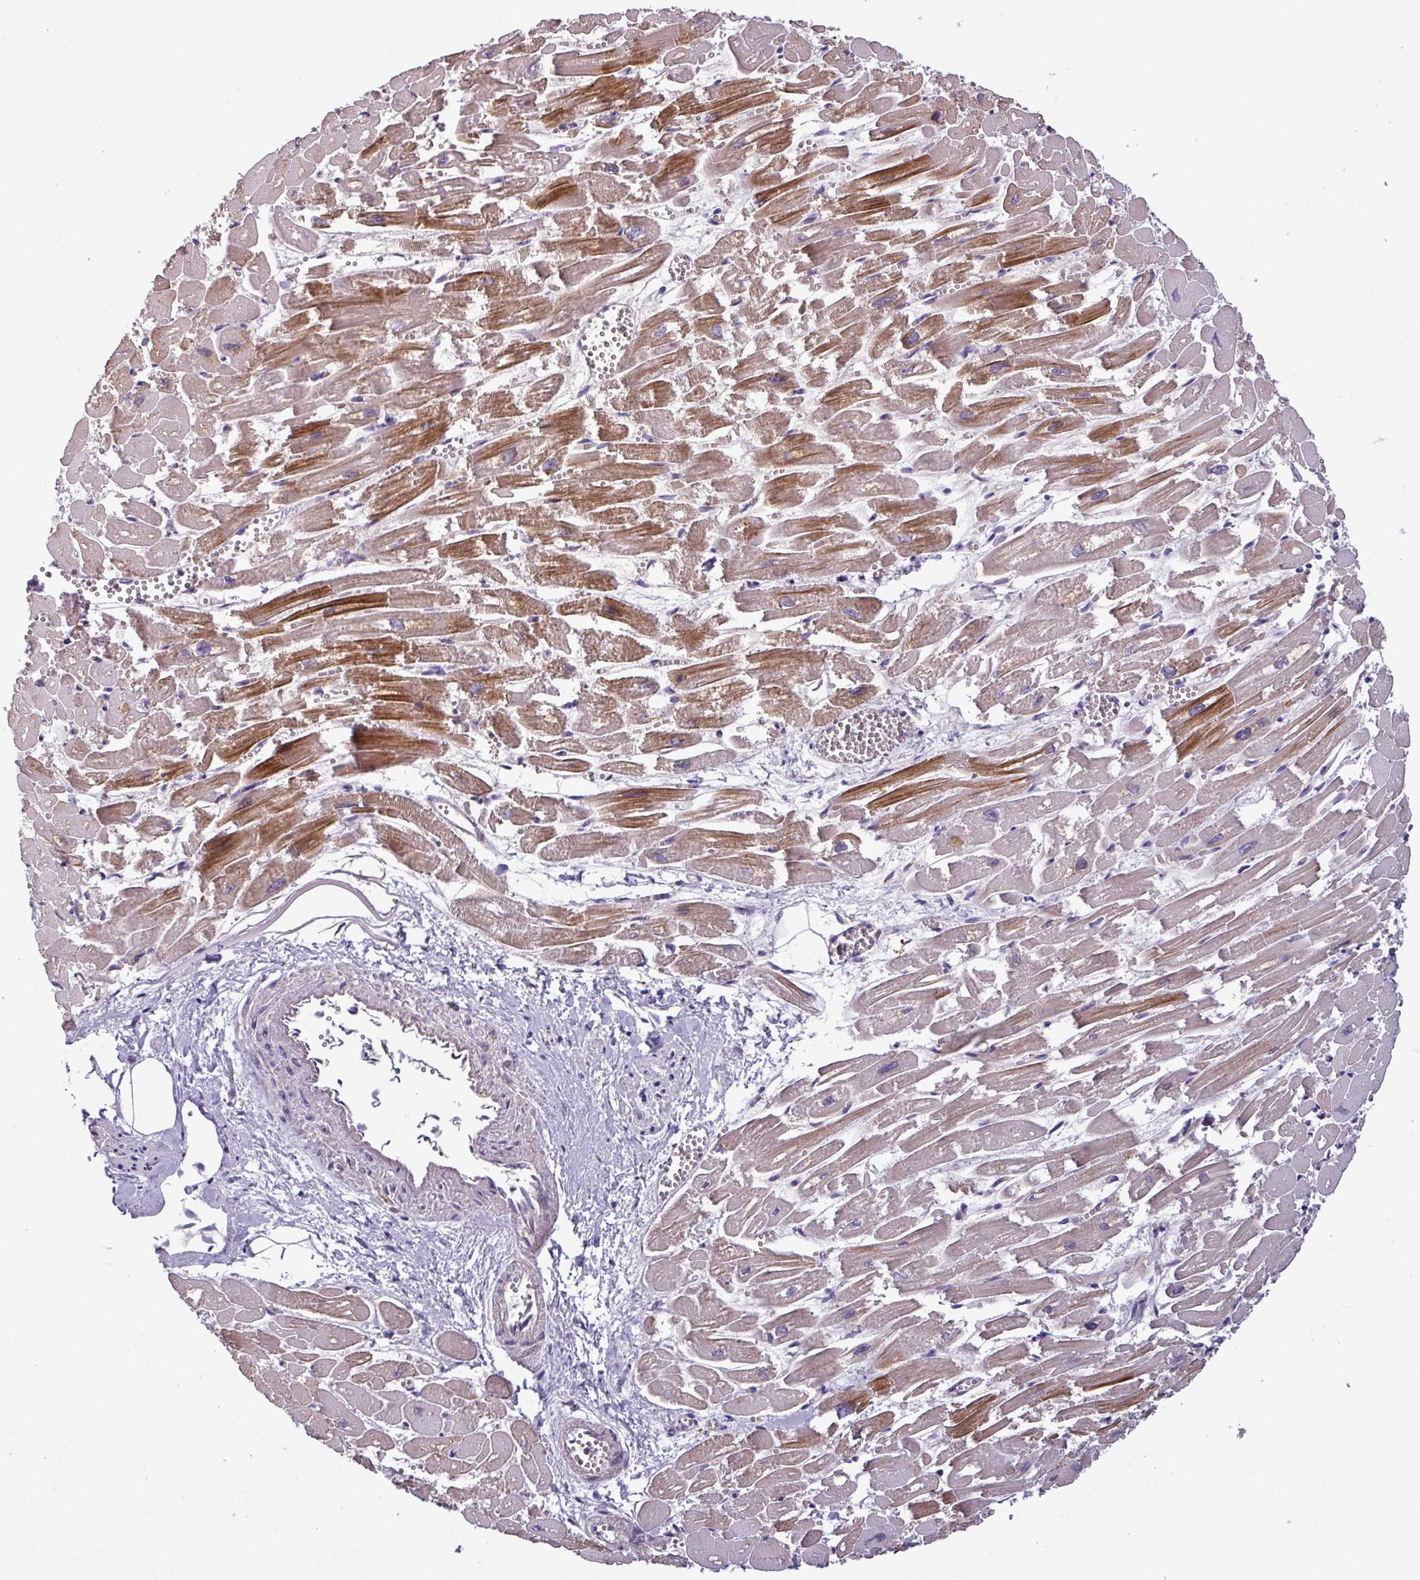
{"staining": {"intensity": "moderate", "quantity": "25%-75%", "location": "cytoplasmic/membranous"}, "tissue": "heart muscle", "cell_type": "Cardiomyocytes", "image_type": "normal", "snomed": [{"axis": "morphology", "description": "Normal tissue, NOS"}, {"axis": "topography", "description": "Heart"}], "caption": "IHC (DAB) staining of normal human heart muscle exhibits moderate cytoplasmic/membranous protein staining in about 25%-75% of cardiomyocytes.", "gene": "NOB1", "patient": {"sex": "male", "age": 54}}